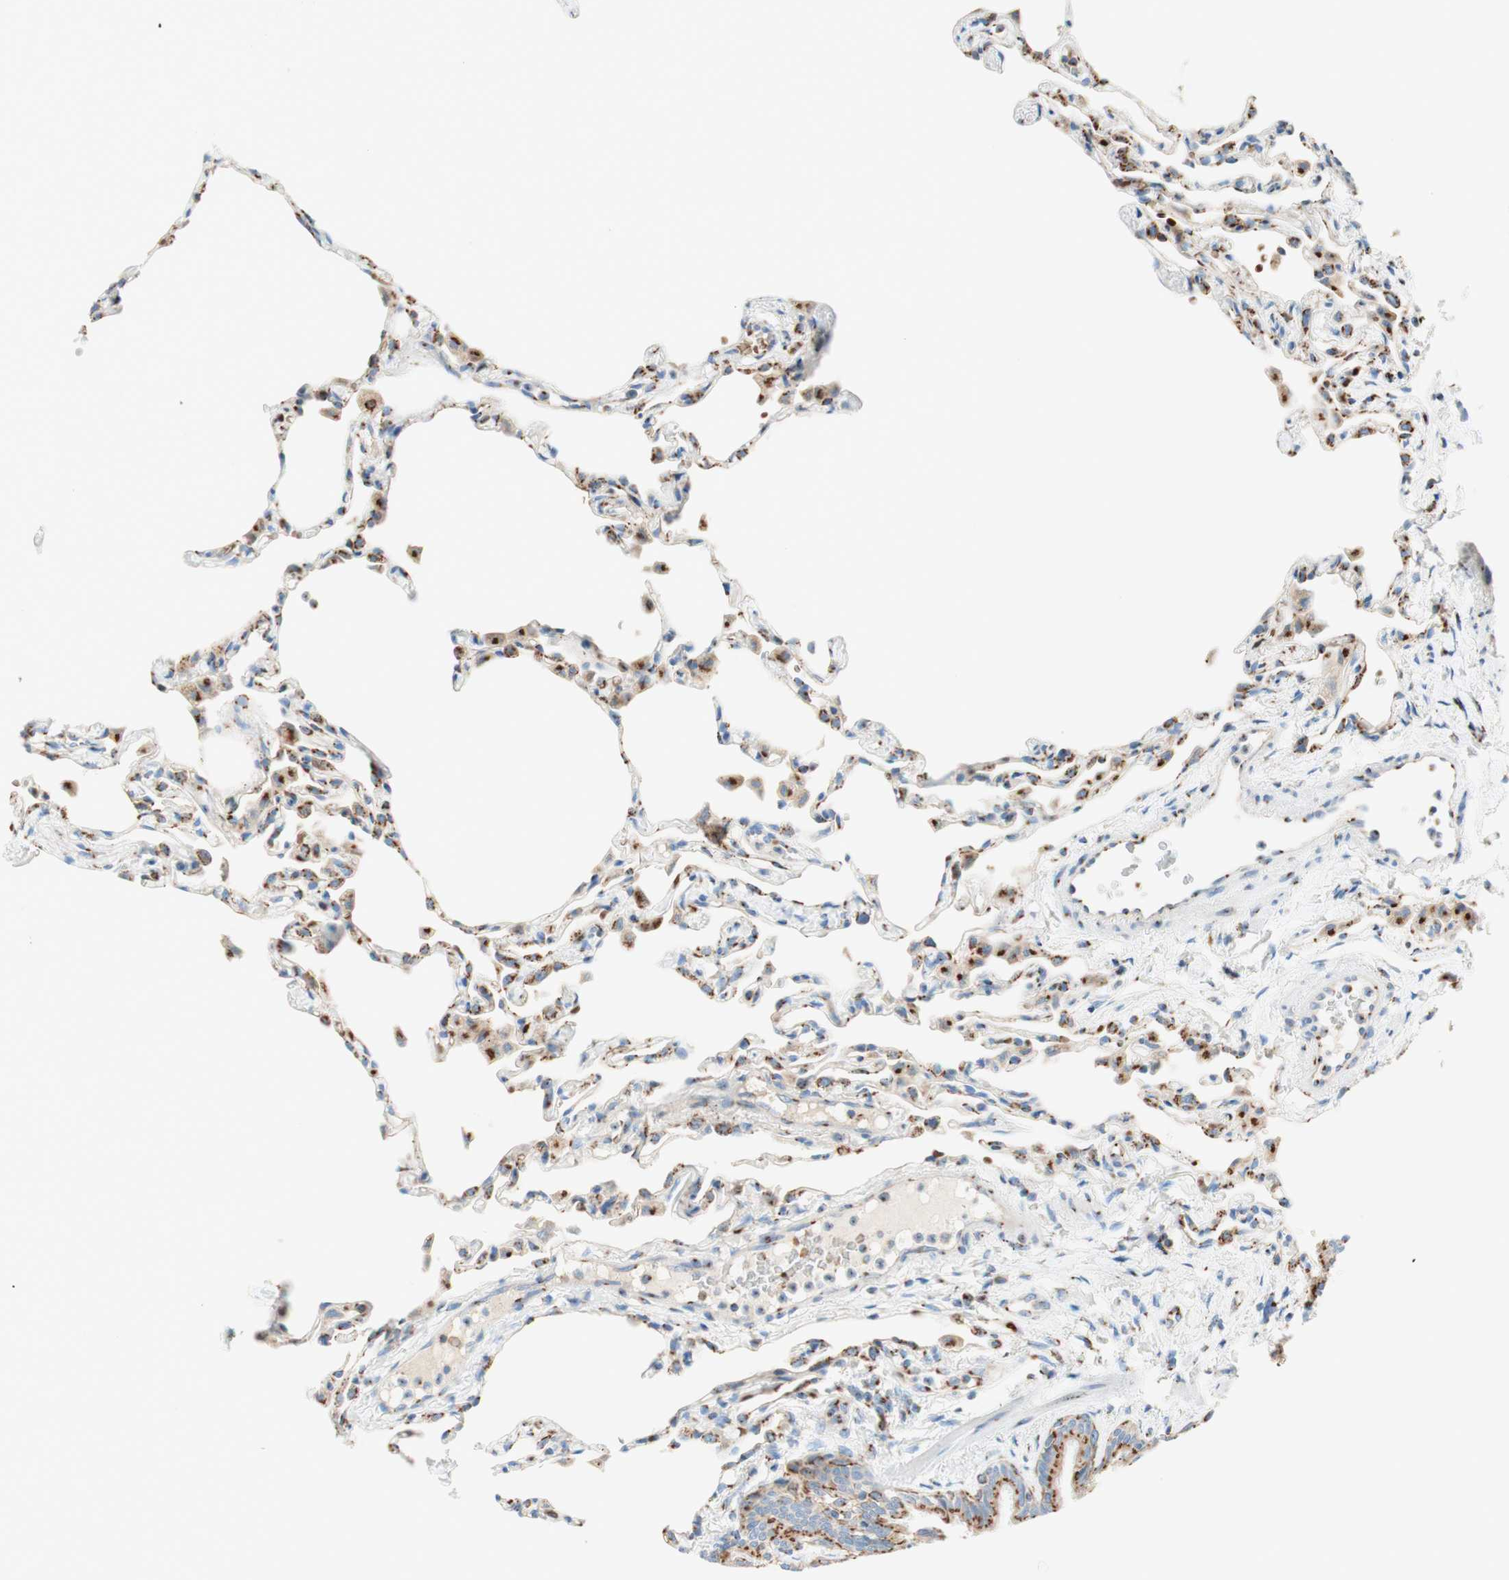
{"staining": {"intensity": "strong", "quantity": "25%-75%", "location": "cytoplasmic/membranous"}, "tissue": "lung", "cell_type": "Alveolar cells", "image_type": "normal", "snomed": [{"axis": "morphology", "description": "Normal tissue, NOS"}, {"axis": "topography", "description": "Lung"}], "caption": "Immunohistochemistry (IHC) micrograph of unremarkable lung: human lung stained using immunohistochemistry (IHC) reveals high levels of strong protein expression localized specifically in the cytoplasmic/membranous of alveolar cells, appearing as a cytoplasmic/membranous brown color.", "gene": "GOLGB1", "patient": {"sex": "female", "age": 49}}